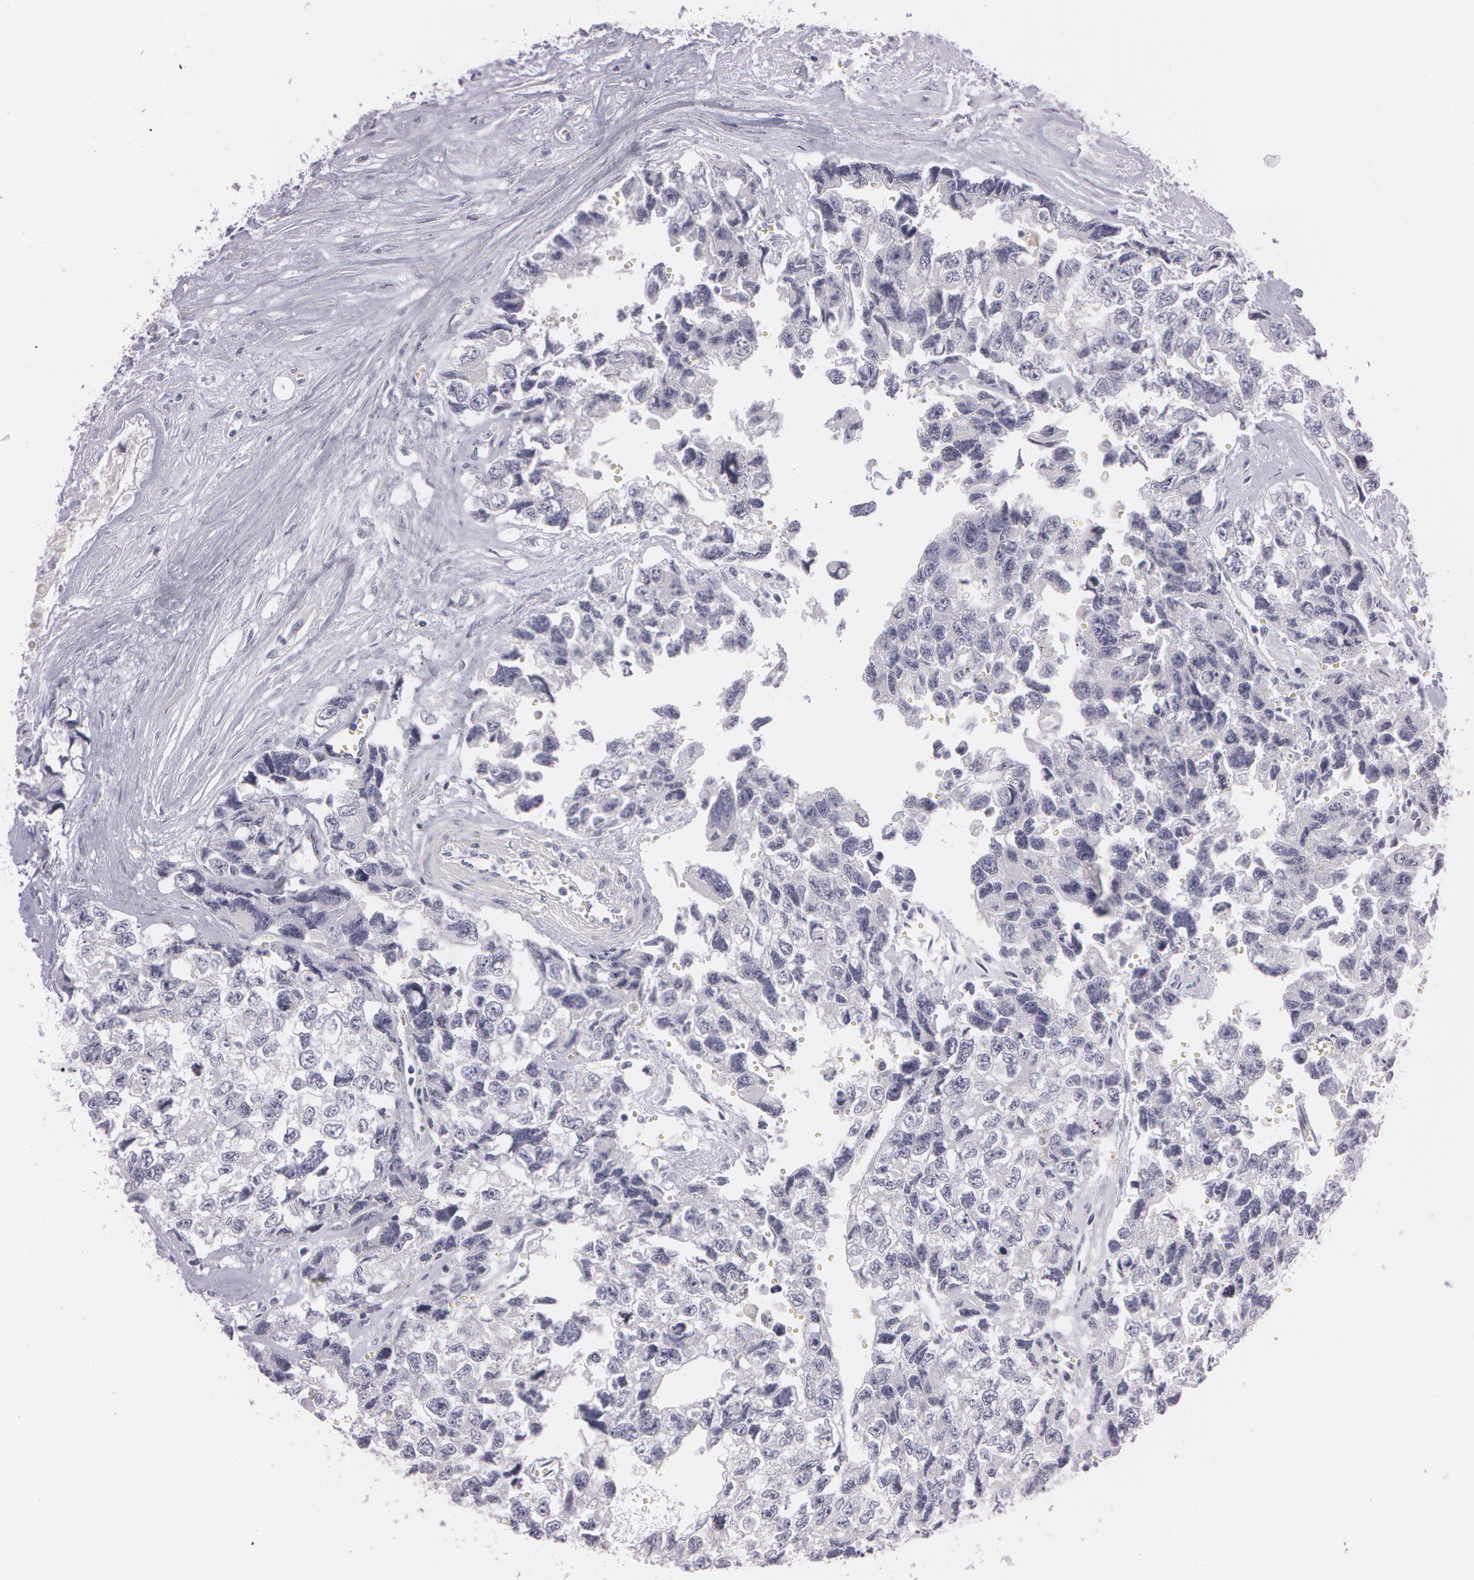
{"staining": {"intensity": "negative", "quantity": "none", "location": "none"}, "tissue": "testis cancer", "cell_type": "Tumor cells", "image_type": "cancer", "snomed": [{"axis": "morphology", "description": "Carcinoma, Embryonal, NOS"}, {"axis": "topography", "description": "Testis"}], "caption": "Immunohistochemistry (IHC) of testis embryonal carcinoma exhibits no staining in tumor cells. (DAB (3,3'-diaminobenzidine) immunohistochemistry (IHC) with hematoxylin counter stain).", "gene": "IL1RN", "patient": {"sex": "male", "age": 31}}